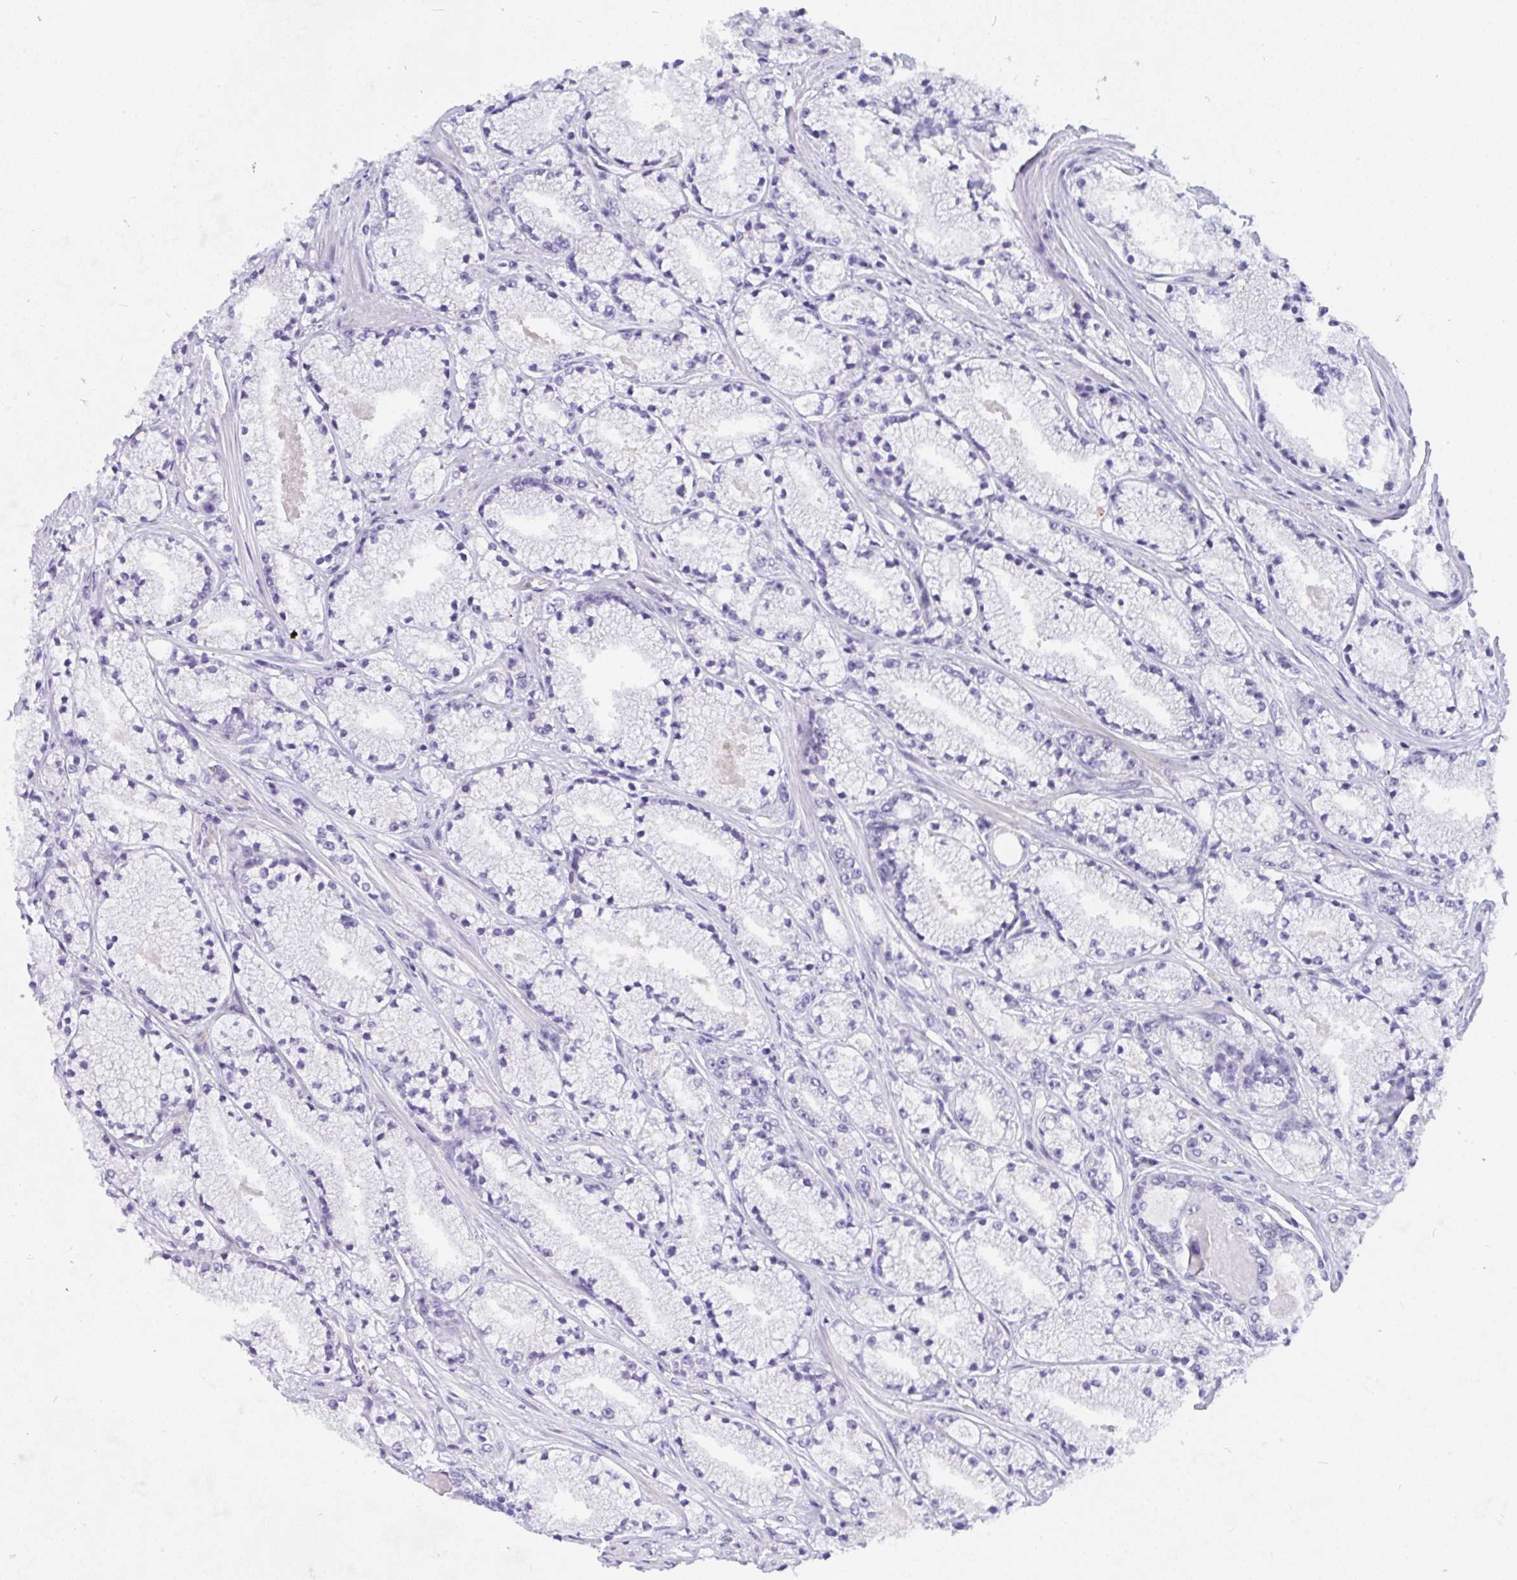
{"staining": {"intensity": "negative", "quantity": "none", "location": "none"}, "tissue": "prostate cancer", "cell_type": "Tumor cells", "image_type": "cancer", "snomed": [{"axis": "morphology", "description": "Adenocarcinoma, High grade"}, {"axis": "topography", "description": "Prostate"}], "caption": "Tumor cells are negative for protein expression in human high-grade adenocarcinoma (prostate).", "gene": "NFXL1", "patient": {"sex": "male", "age": 63}}